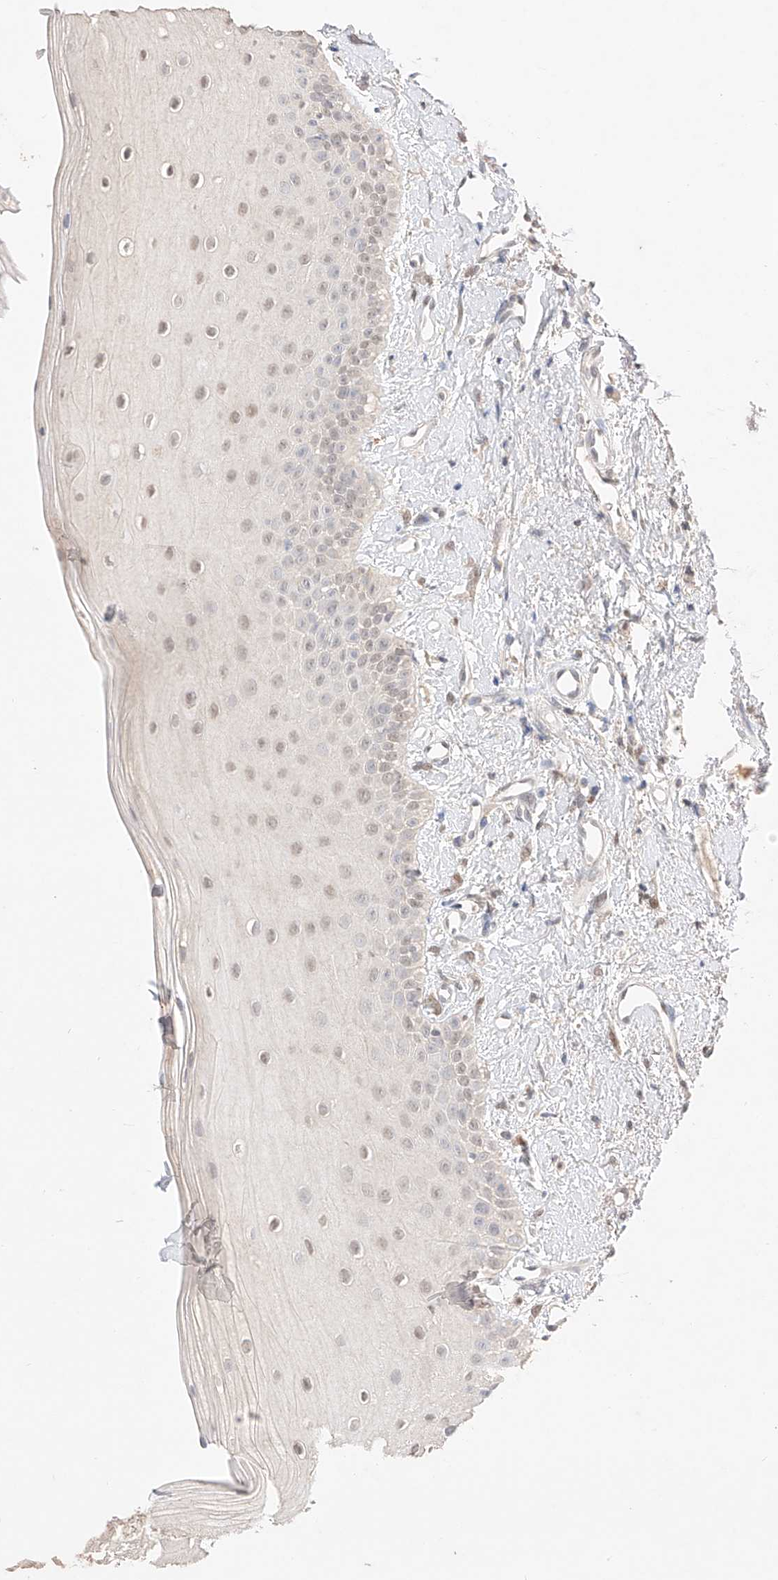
{"staining": {"intensity": "moderate", "quantity": "25%-75%", "location": "nuclear"}, "tissue": "oral mucosa", "cell_type": "Squamous epithelial cells", "image_type": "normal", "snomed": [{"axis": "morphology", "description": "Normal tissue, NOS"}, {"axis": "topography", "description": "Oral tissue"}], "caption": "Oral mucosa stained with DAB immunohistochemistry (IHC) shows medium levels of moderate nuclear expression in about 25%-75% of squamous epithelial cells.", "gene": "APIP", "patient": {"sex": "female", "age": 63}}